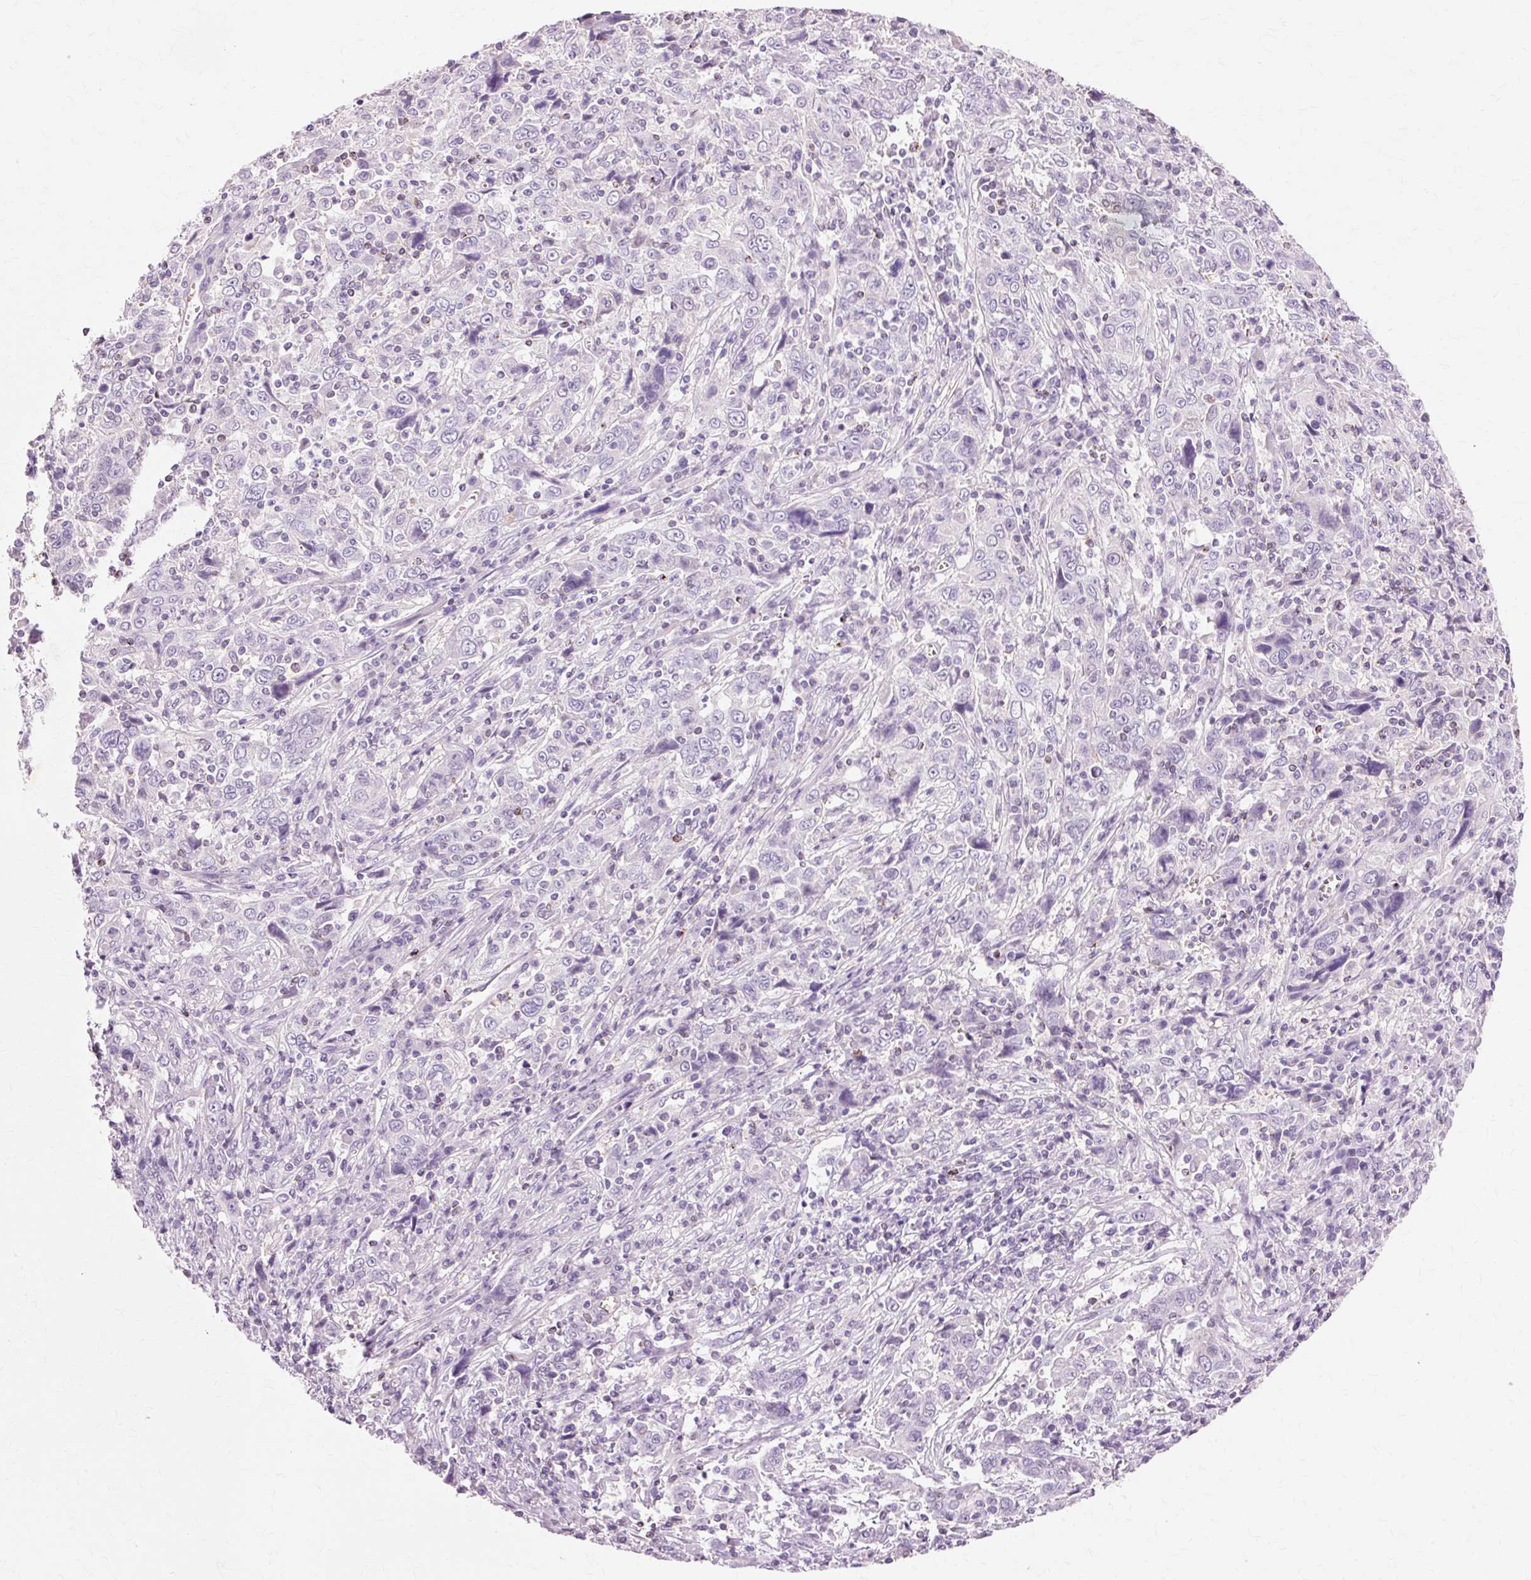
{"staining": {"intensity": "negative", "quantity": "none", "location": "none"}, "tissue": "cervical cancer", "cell_type": "Tumor cells", "image_type": "cancer", "snomed": [{"axis": "morphology", "description": "Squamous cell carcinoma, NOS"}, {"axis": "topography", "description": "Cervix"}], "caption": "The histopathology image exhibits no significant positivity in tumor cells of squamous cell carcinoma (cervical). Brightfield microscopy of immunohistochemistry stained with DAB (brown) and hematoxylin (blue), captured at high magnification.", "gene": "VN1R2", "patient": {"sex": "female", "age": 46}}